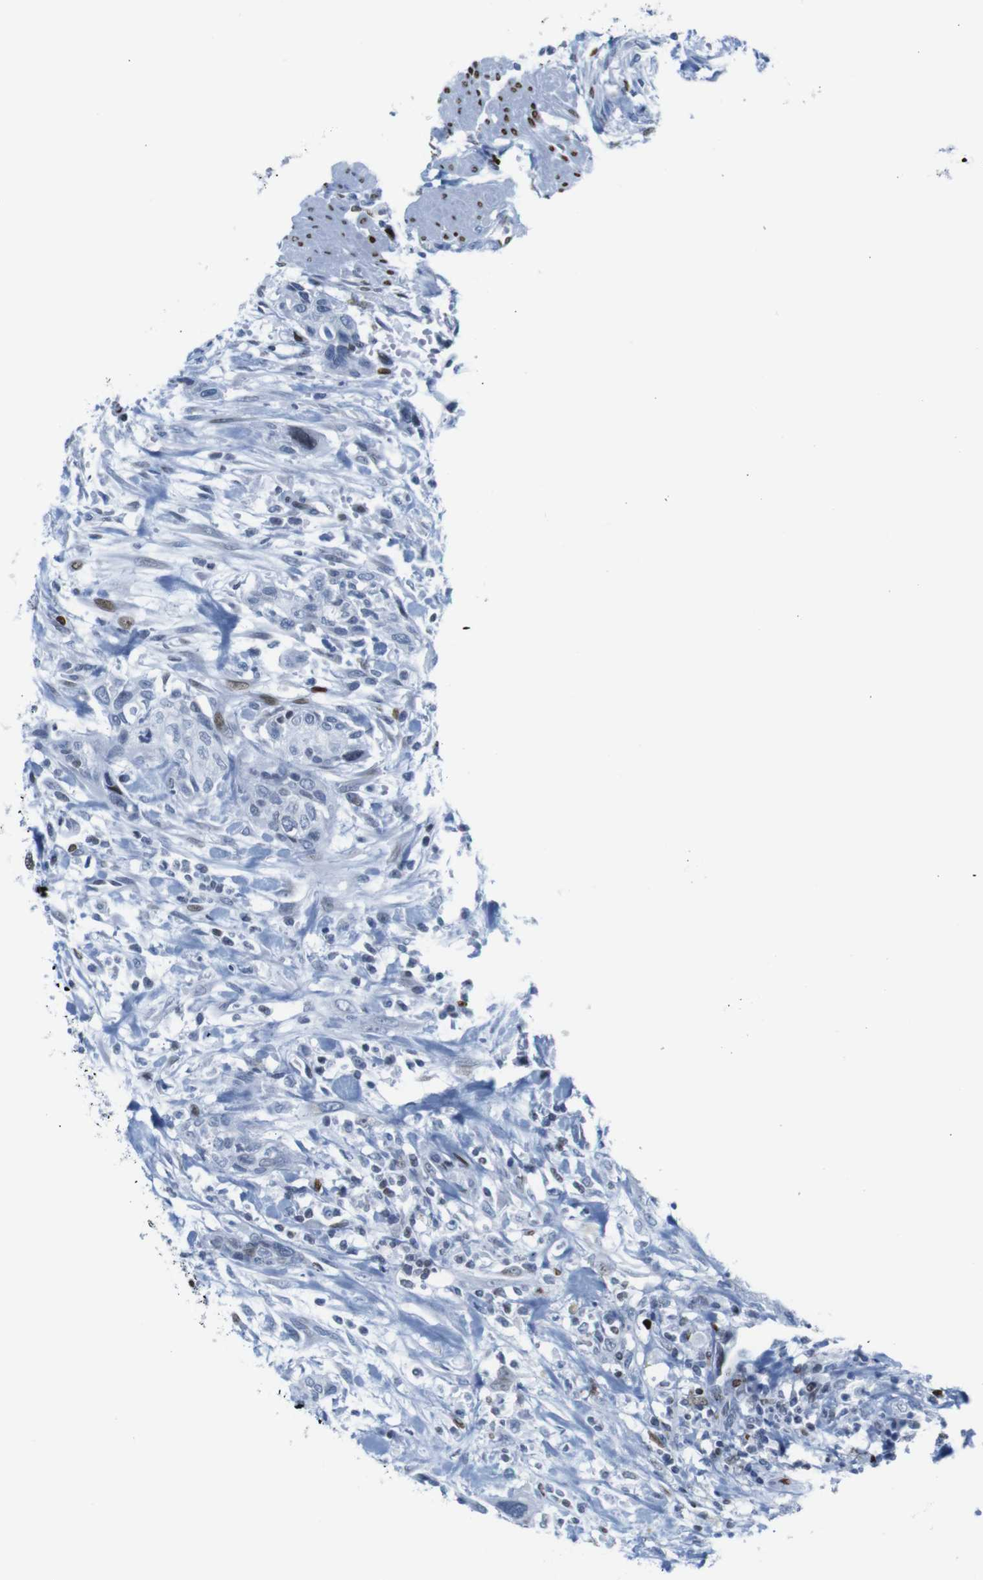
{"staining": {"intensity": "weak", "quantity": "<25%", "location": "nuclear"}, "tissue": "urothelial cancer", "cell_type": "Tumor cells", "image_type": "cancer", "snomed": [{"axis": "morphology", "description": "Urothelial carcinoma, High grade"}, {"axis": "topography", "description": "Urinary bladder"}], "caption": "Human urothelial carcinoma (high-grade) stained for a protein using immunohistochemistry (IHC) demonstrates no expression in tumor cells.", "gene": "NPIPB15", "patient": {"sex": "male", "age": 35}}